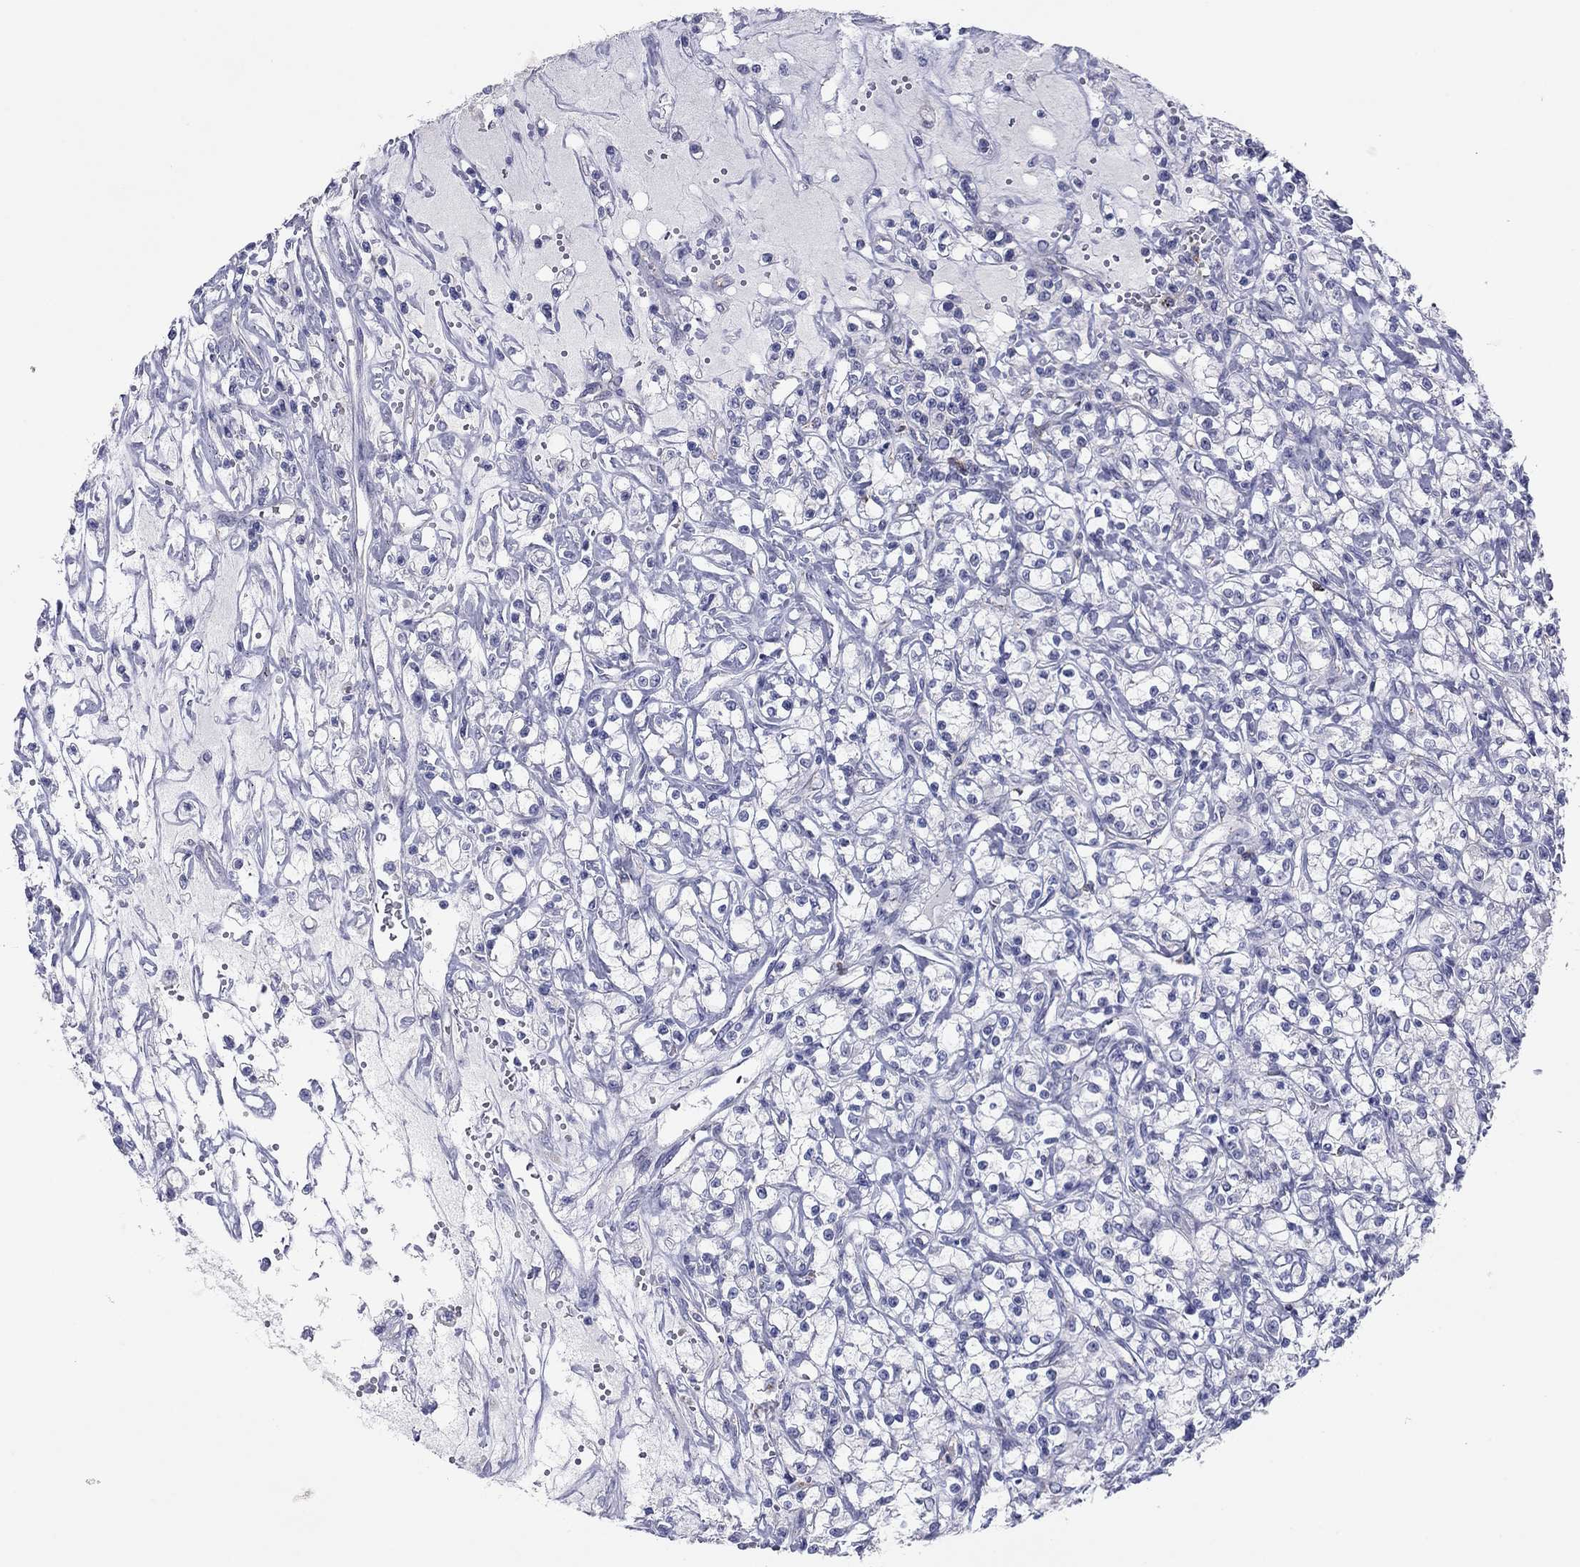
{"staining": {"intensity": "negative", "quantity": "none", "location": "none"}, "tissue": "renal cancer", "cell_type": "Tumor cells", "image_type": "cancer", "snomed": [{"axis": "morphology", "description": "Adenocarcinoma, NOS"}, {"axis": "topography", "description": "Kidney"}], "caption": "Image shows no significant protein staining in tumor cells of renal cancer.", "gene": "ITGAE", "patient": {"sex": "female", "age": 59}}